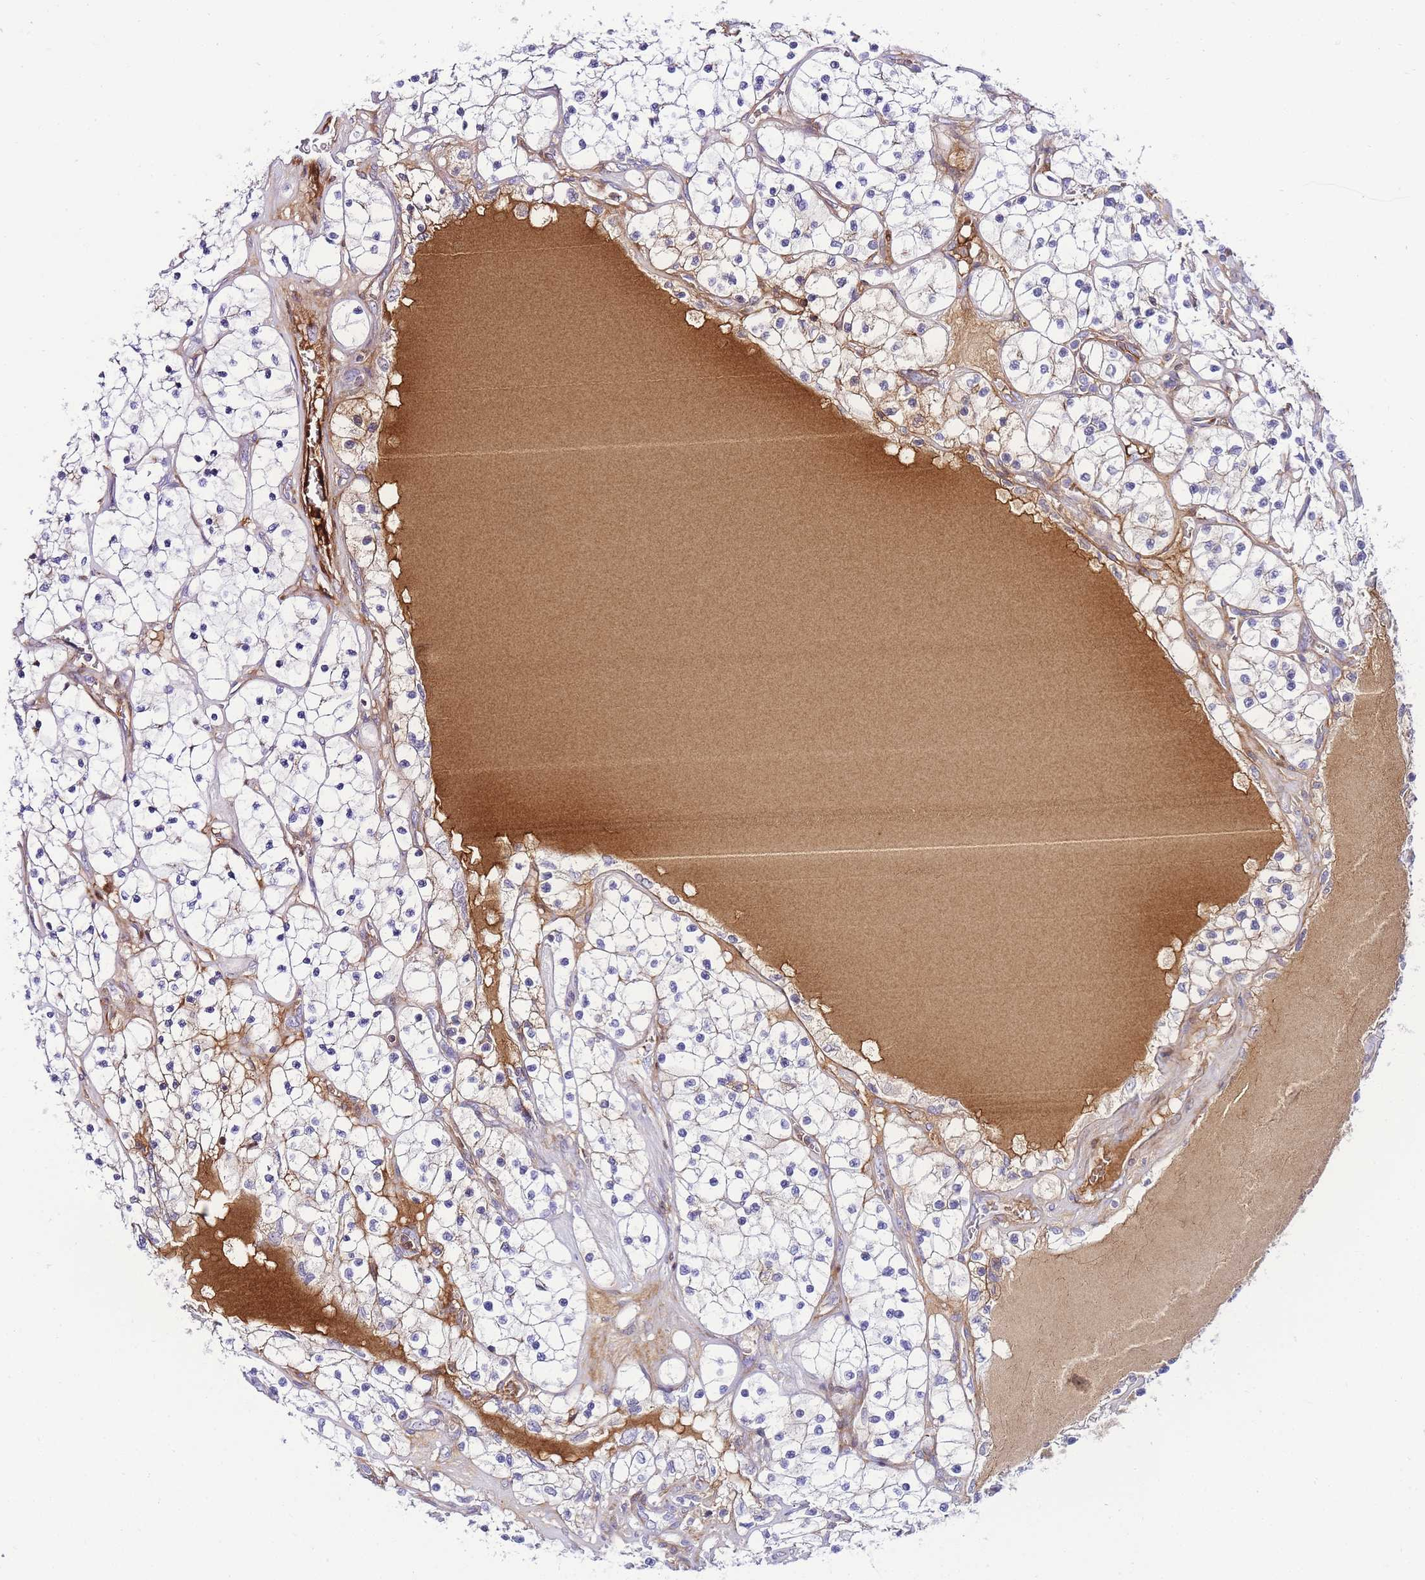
{"staining": {"intensity": "negative", "quantity": "none", "location": "none"}, "tissue": "renal cancer", "cell_type": "Tumor cells", "image_type": "cancer", "snomed": [{"axis": "morphology", "description": "Adenocarcinoma, NOS"}, {"axis": "topography", "description": "Kidney"}], "caption": "The histopathology image demonstrates no staining of tumor cells in renal cancer. Nuclei are stained in blue.", "gene": "FBN3", "patient": {"sex": "female", "age": 69}}